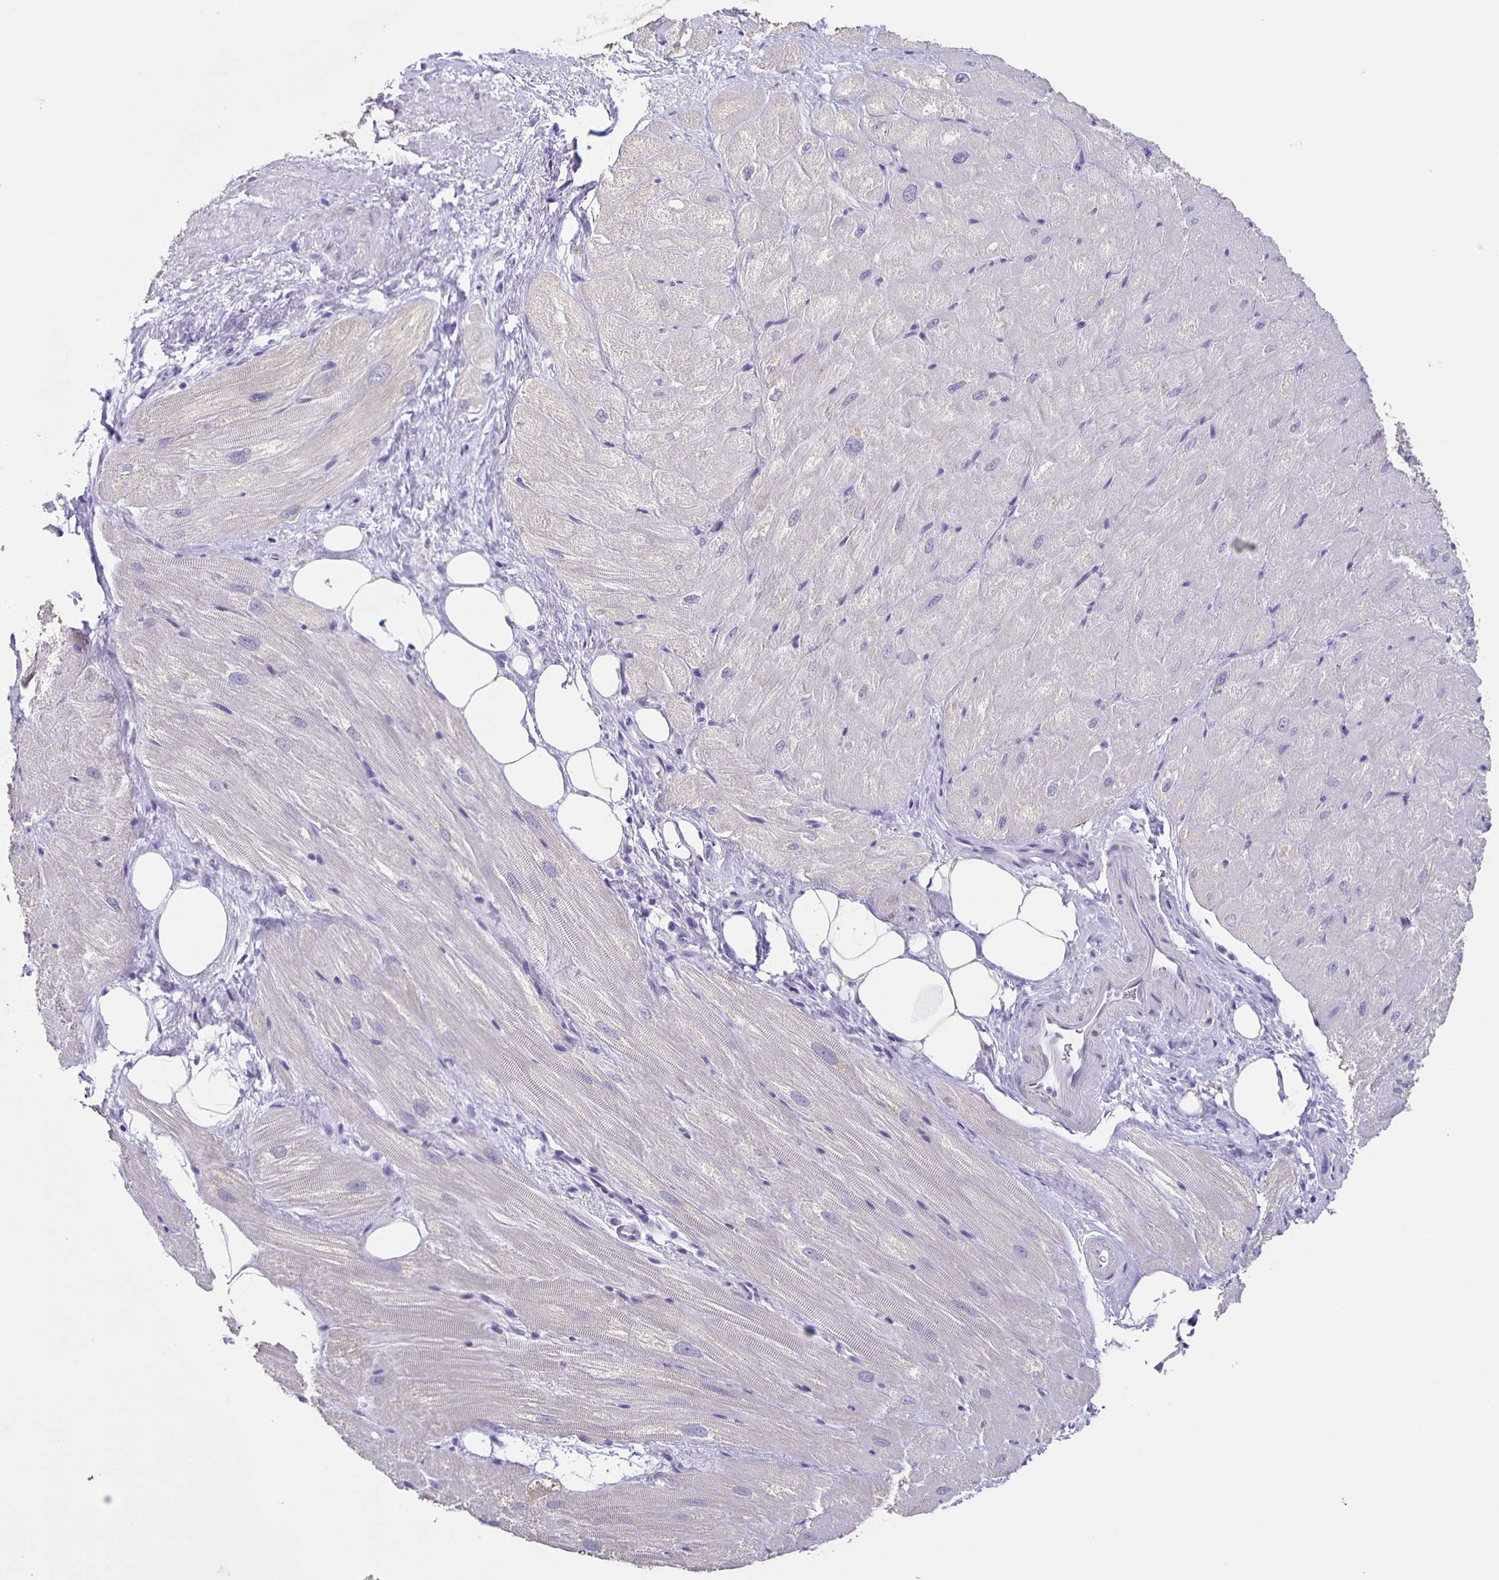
{"staining": {"intensity": "weak", "quantity": "<25%", "location": "cytoplasmic/membranous"}, "tissue": "heart muscle", "cell_type": "Cardiomyocytes", "image_type": "normal", "snomed": [{"axis": "morphology", "description": "Normal tissue, NOS"}, {"axis": "topography", "description": "Heart"}], "caption": "The micrograph reveals no staining of cardiomyocytes in benign heart muscle. (DAB (3,3'-diaminobenzidine) immunohistochemistry with hematoxylin counter stain).", "gene": "CARNS1", "patient": {"sex": "male", "age": 62}}